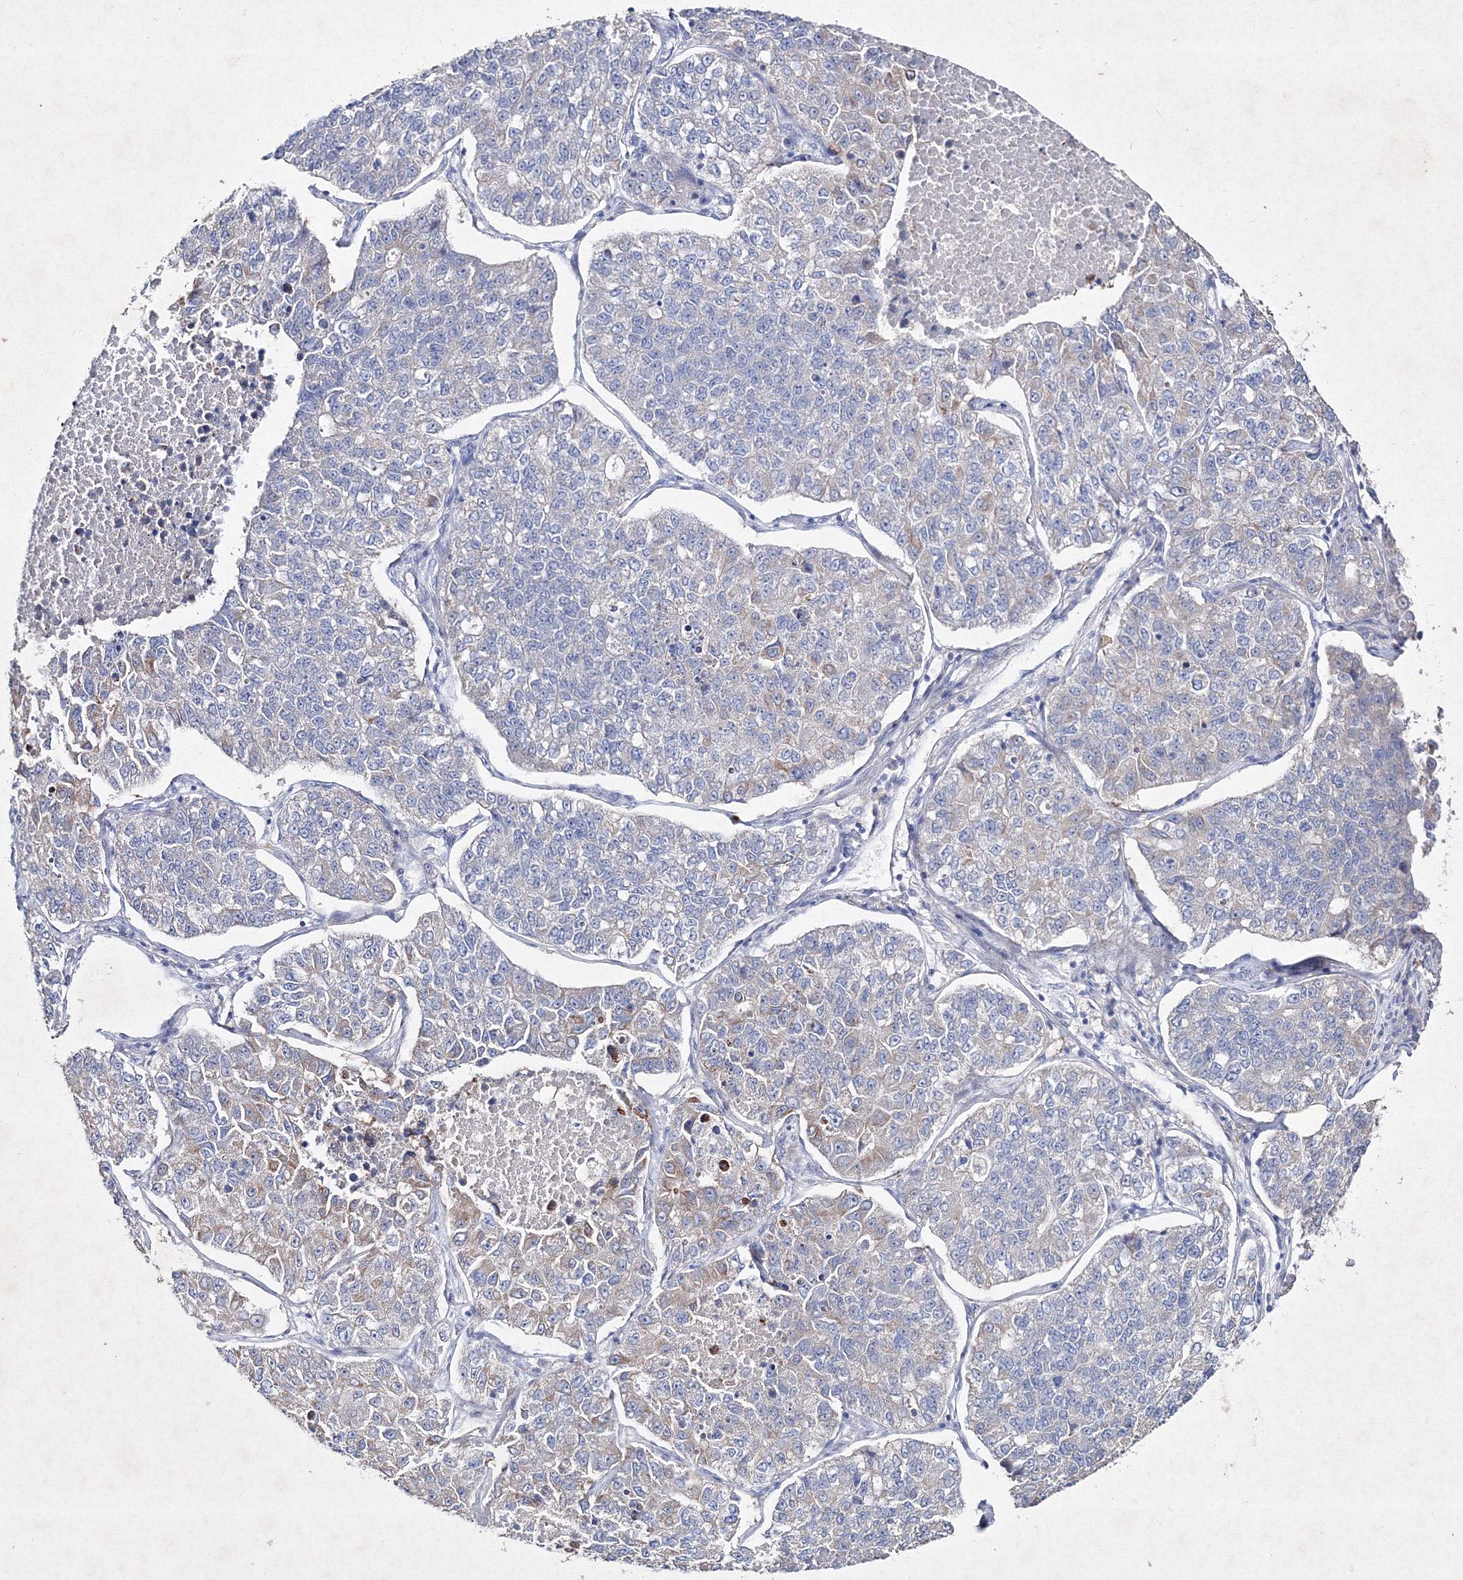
{"staining": {"intensity": "weak", "quantity": "<25%", "location": "cytoplasmic/membranous"}, "tissue": "lung cancer", "cell_type": "Tumor cells", "image_type": "cancer", "snomed": [{"axis": "morphology", "description": "Adenocarcinoma, NOS"}, {"axis": "topography", "description": "Lung"}], "caption": "Micrograph shows no protein staining in tumor cells of adenocarcinoma (lung) tissue.", "gene": "SMIM29", "patient": {"sex": "male", "age": 49}}